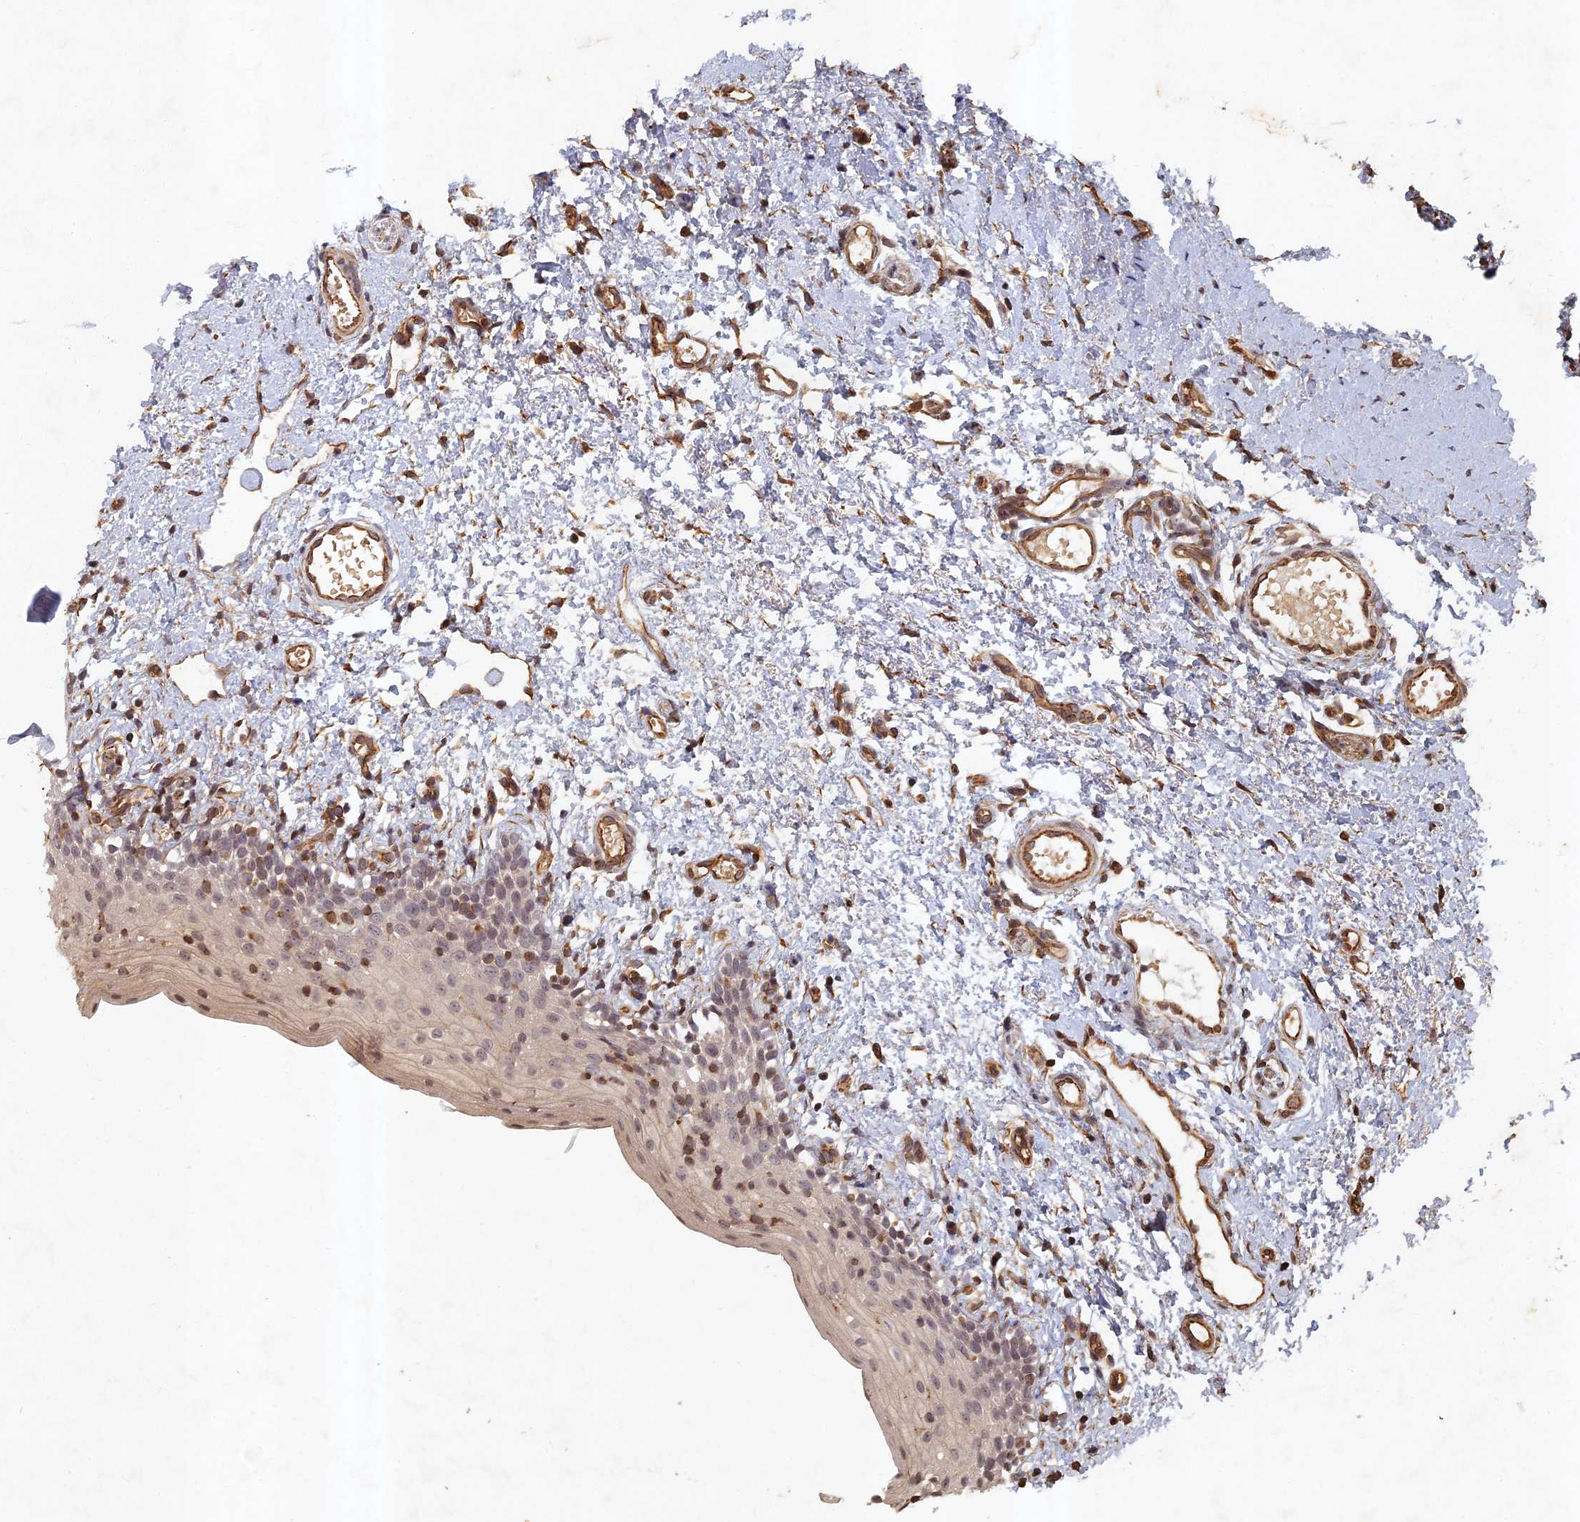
{"staining": {"intensity": "weak", "quantity": "<25%", "location": "cytoplasmic/membranous,nuclear"}, "tissue": "oral mucosa", "cell_type": "Squamous epithelial cells", "image_type": "normal", "snomed": [{"axis": "morphology", "description": "Normal tissue, NOS"}, {"axis": "topography", "description": "Oral tissue"}], "caption": "Immunohistochemistry of normal oral mucosa displays no positivity in squamous epithelial cells. (IHC, brightfield microscopy, high magnification).", "gene": "ABCB10", "patient": {"sex": "female", "age": 13}}